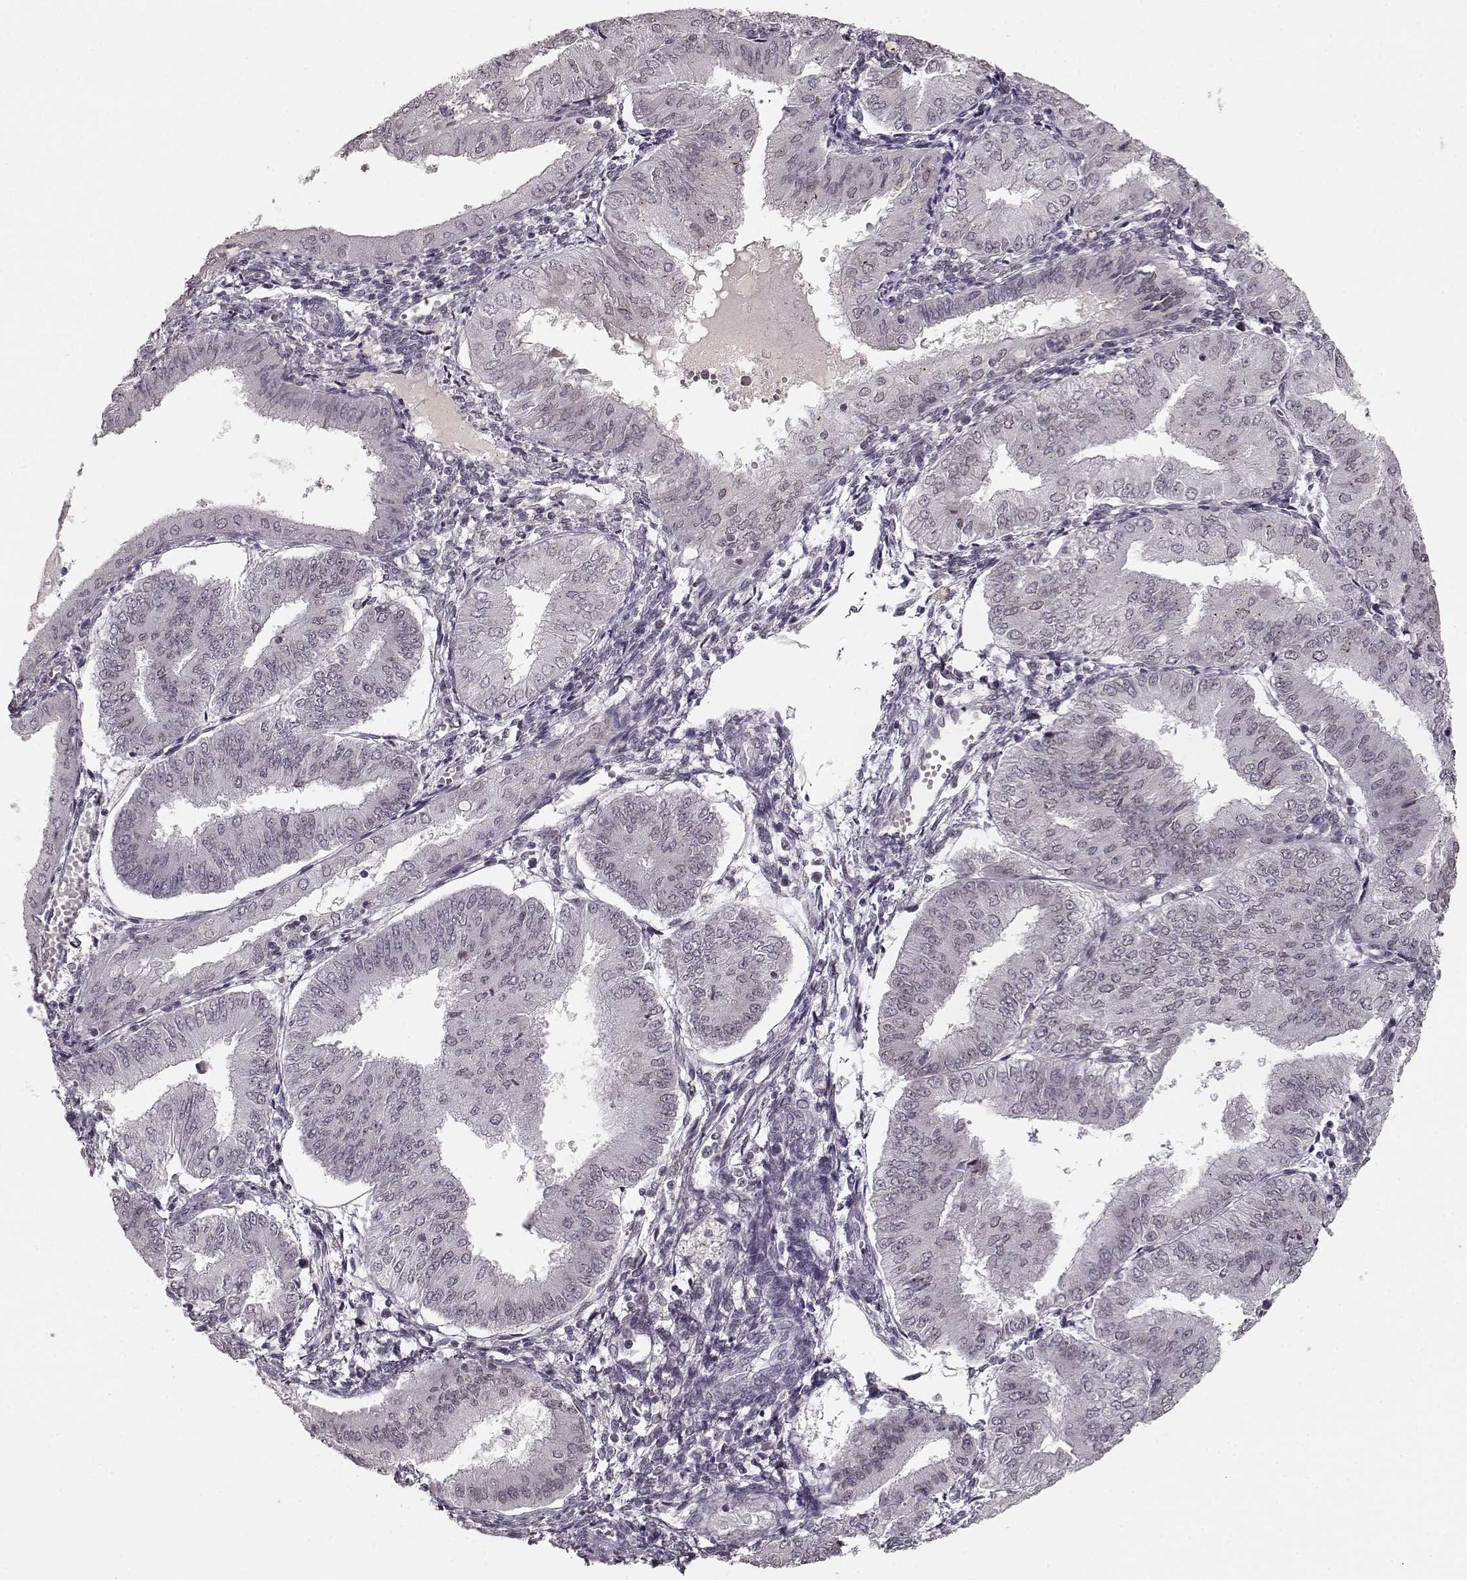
{"staining": {"intensity": "weak", "quantity": "<25%", "location": "cytoplasmic/membranous,nuclear"}, "tissue": "endometrial cancer", "cell_type": "Tumor cells", "image_type": "cancer", "snomed": [{"axis": "morphology", "description": "Adenocarcinoma, NOS"}, {"axis": "topography", "description": "Endometrium"}], "caption": "Immunohistochemistry (IHC) of endometrial cancer (adenocarcinoma) demonstrates no staining in tumor cells.", "gene": "DCAF12", "patient": {"sex": "female", "age": 53}}